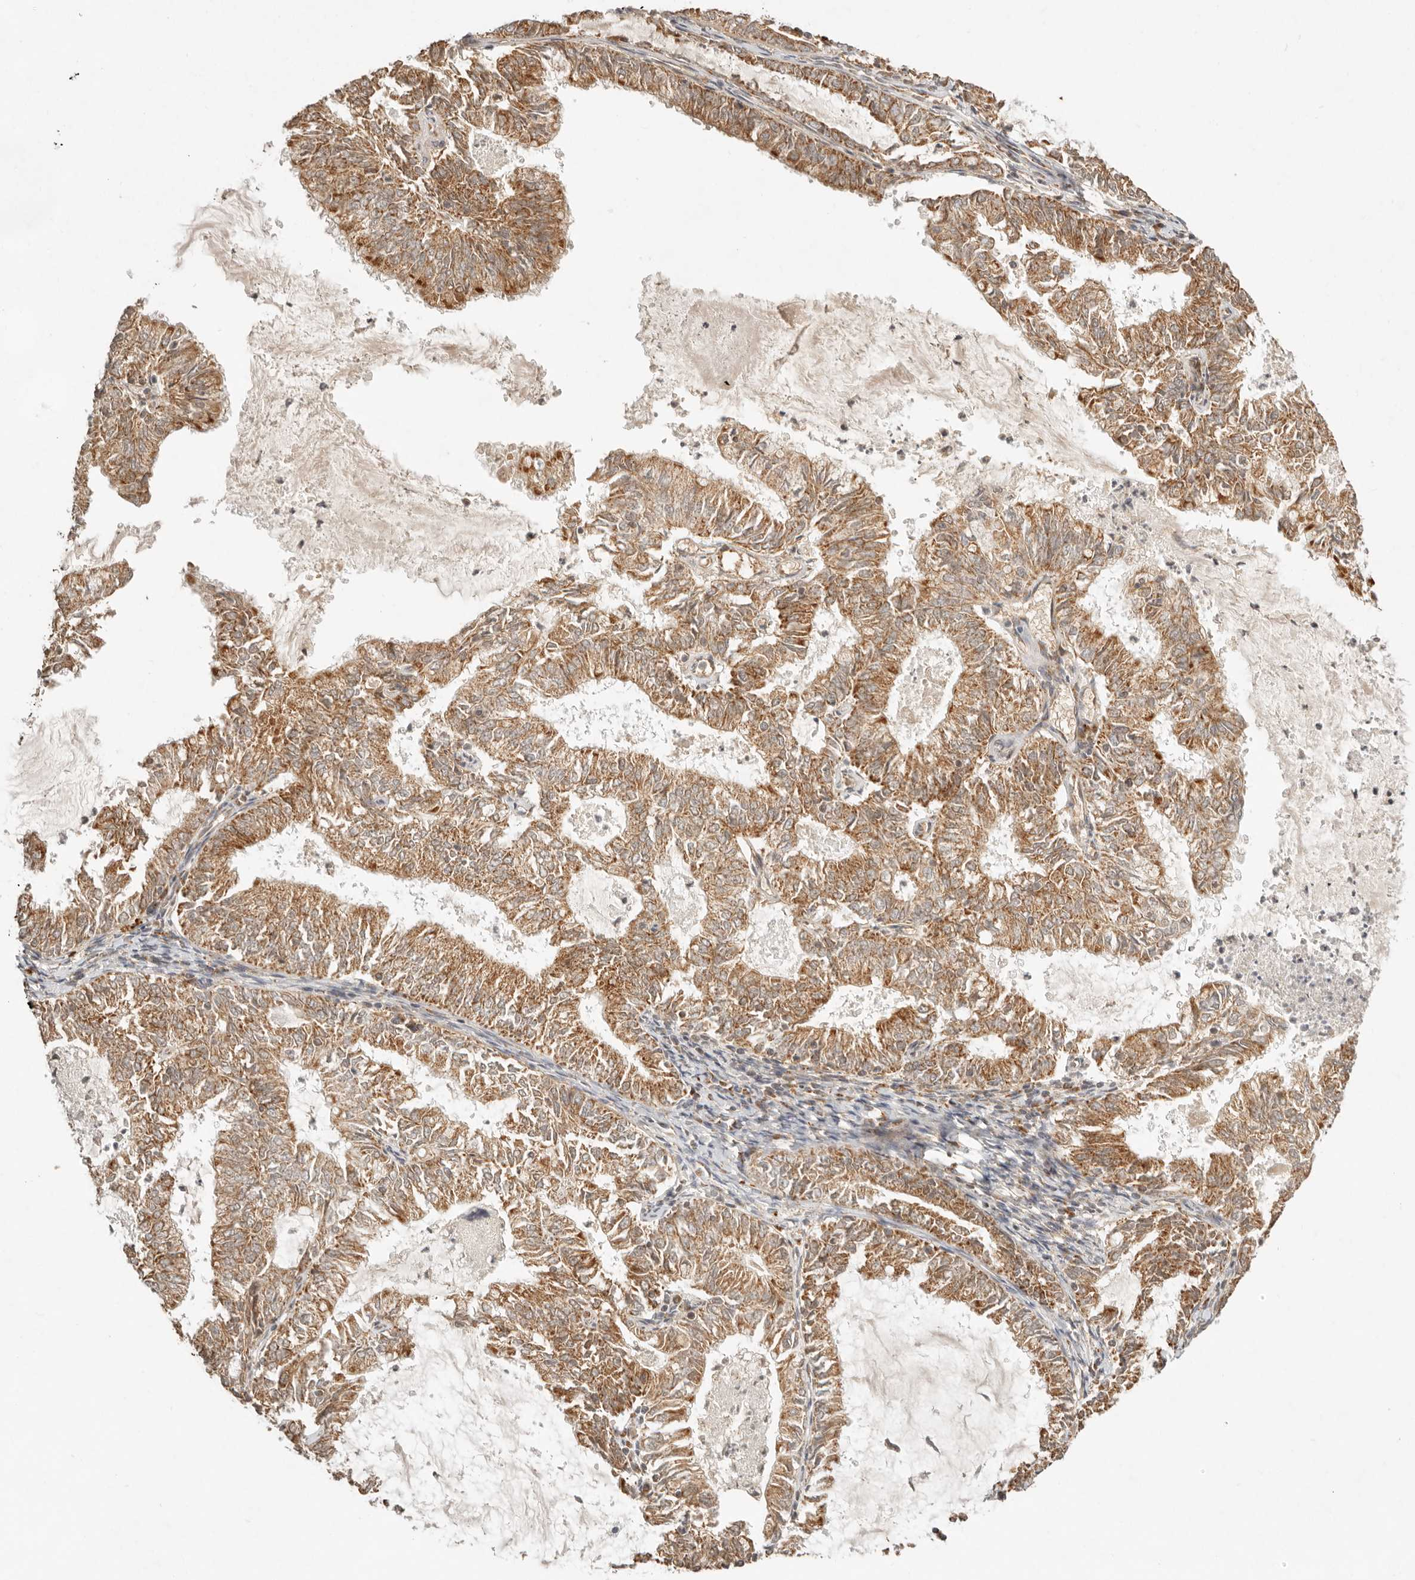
{"staining": {"intensity": "moderate", "quantity": ">75%", "location": "cytoplasmic/membranous"}, "tissue": "endometrial cancer", "cell_type": "Tumor cells", "image_type": "cancer", "snomed": [{"axis": "morphology", "description": "Adenocarcinoma, NOS"}, {"axis": "topography", "description": "Endometrium"}], "caption": "Endometrial cancer stained with a brown dye displays moderate cytoplasmic/membranous positive positivity in approximately >75% of tumor cells.", "gene": "MRPL55", "patient": {"sex": "female", "age": 57}}